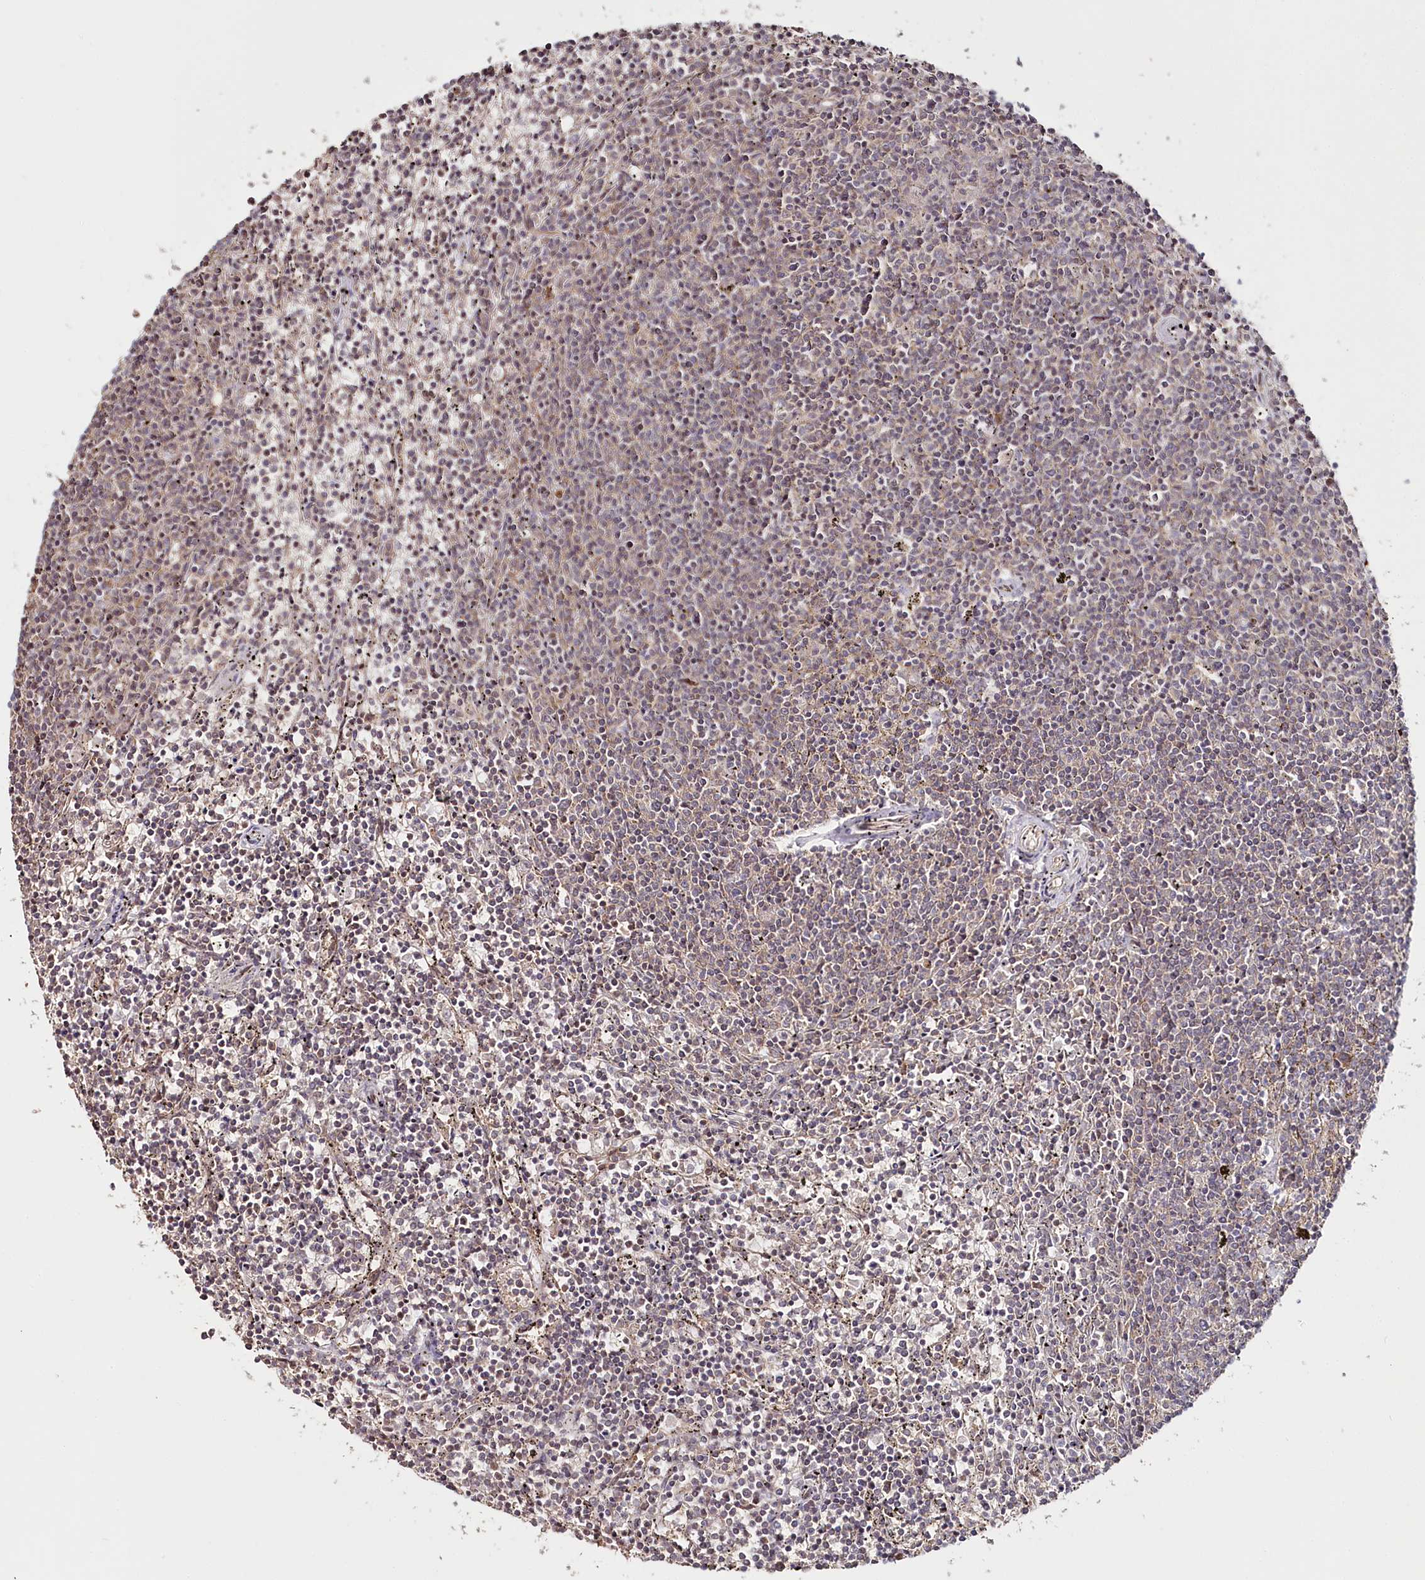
{"staining": {"intensity": "negative", "quantity": "none", "location": "none"}, "tissue": "lymphoma", "cell_type": "Tumor cells", "image_type": "cancer", "snomed": [{"axis": "morphology", "description": "Malignant lymphoma, non-Hodgkin's type, Low grade"}, {"axis": "topography", "description": "Spleen"}], "caption": "DAB (3,3'-diaminobenzidine) immunohistochemical staining of low-grade malignant lymphoma, non-Hodgkin's type demonstrates no significant positivity in tumor cells.", "gene": "OTUD4", "patient": {"sex": "female", "age": 50}}